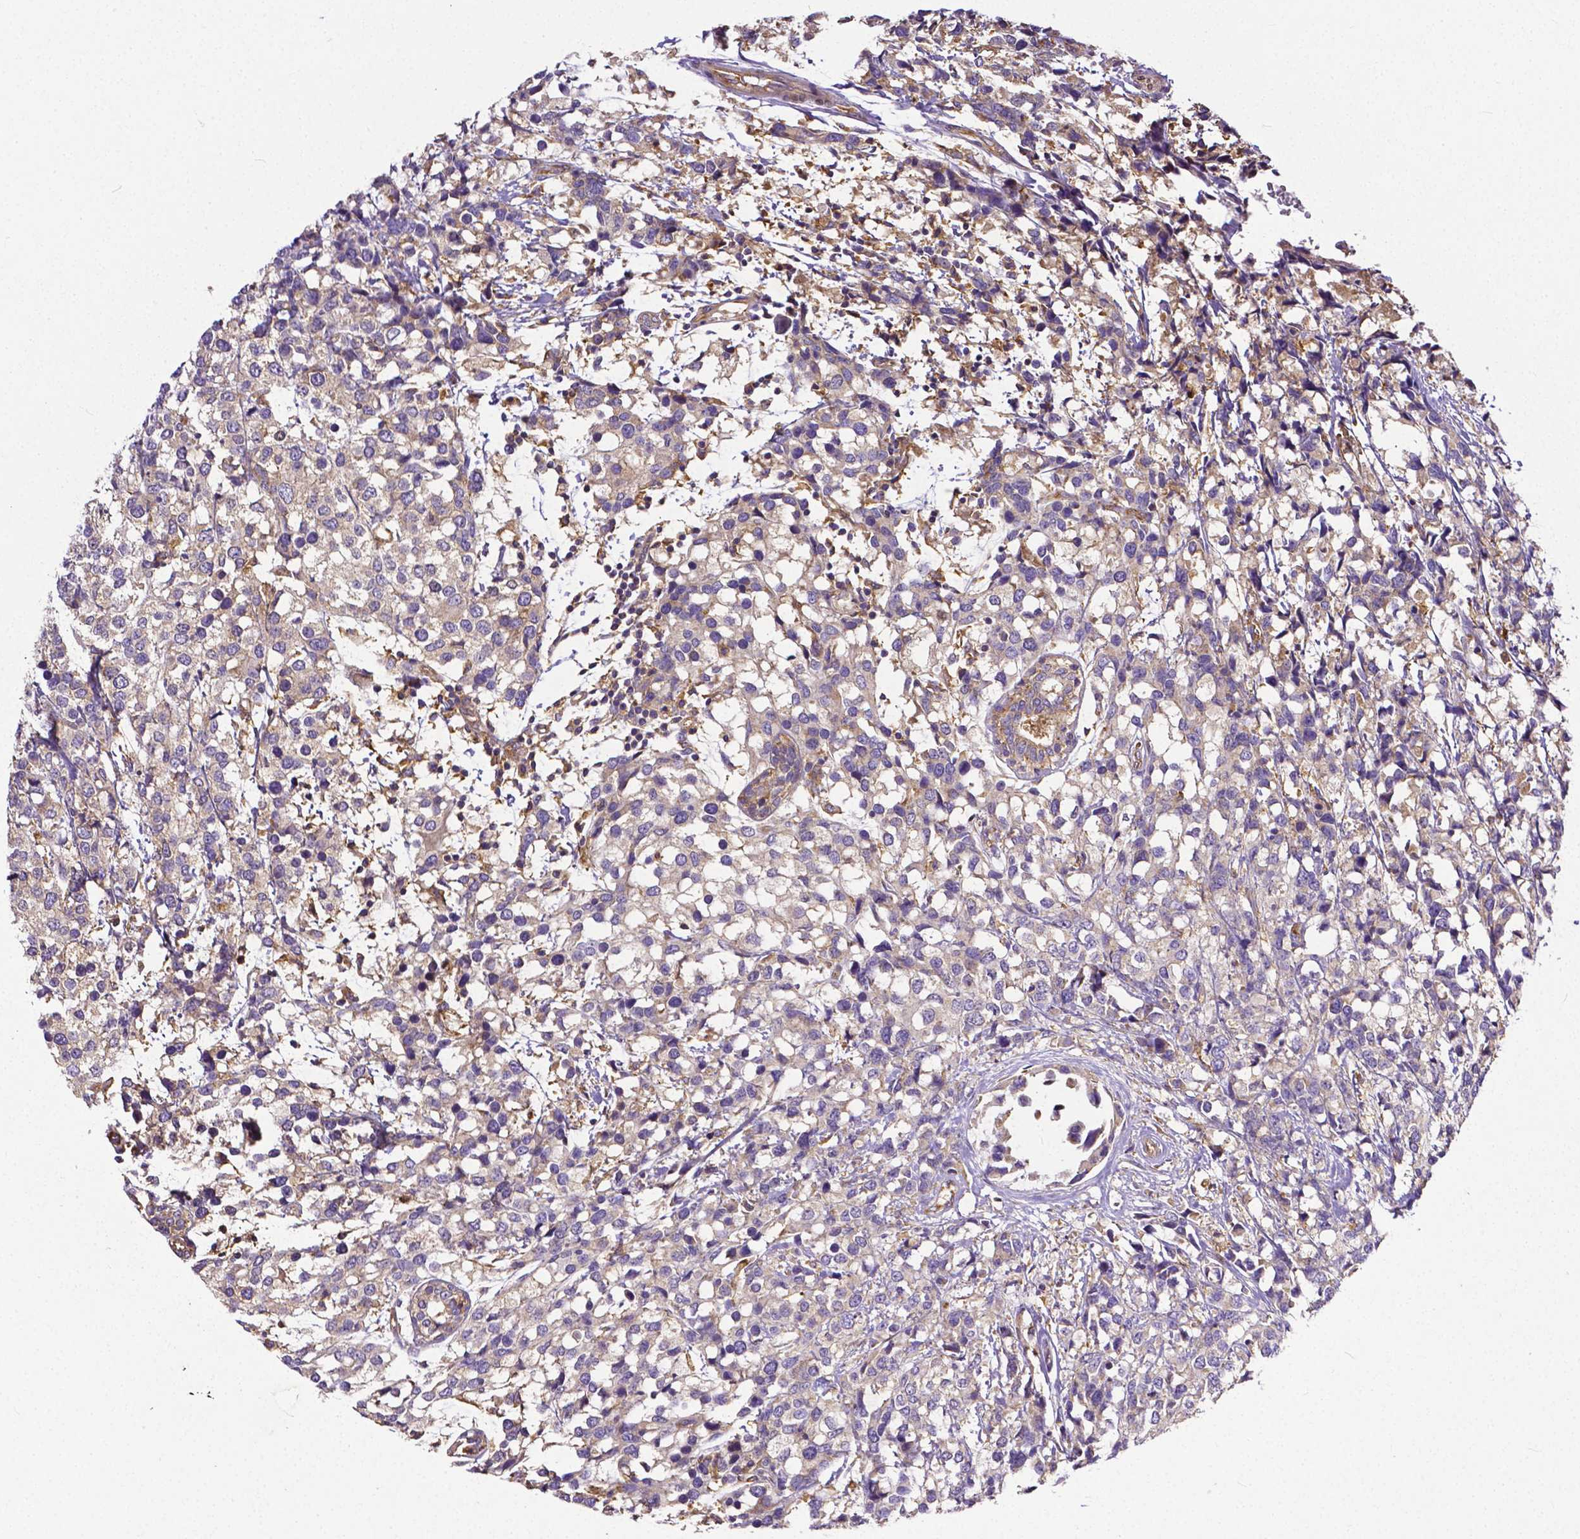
{"staining": {"intensity": "weak", "quantity": "25%-75%", "location": "cytoplasmic/membranous"}, "tissue": "breast cancer", "cell_type": "Tumor cells", "image_type": "cancer", "snomed": [{"axis": "morphology", "description": "Lobular carcinoma"}, {"axis": "topography", "description": "Breast"}], "caption": "IHC of human breast lobular carcinoma exhibits low levels of weak cytoplasmic/membranous expression in approximately 25%-75% of tumor cells. Using DAB (3,3'-diaminobenzidine) (brown) and hematoxylin (blue) stains, captured at high magnification using brightfield microscopy.", "gene": "DICER1", "patient": {"sex": "female", "age": 59}}